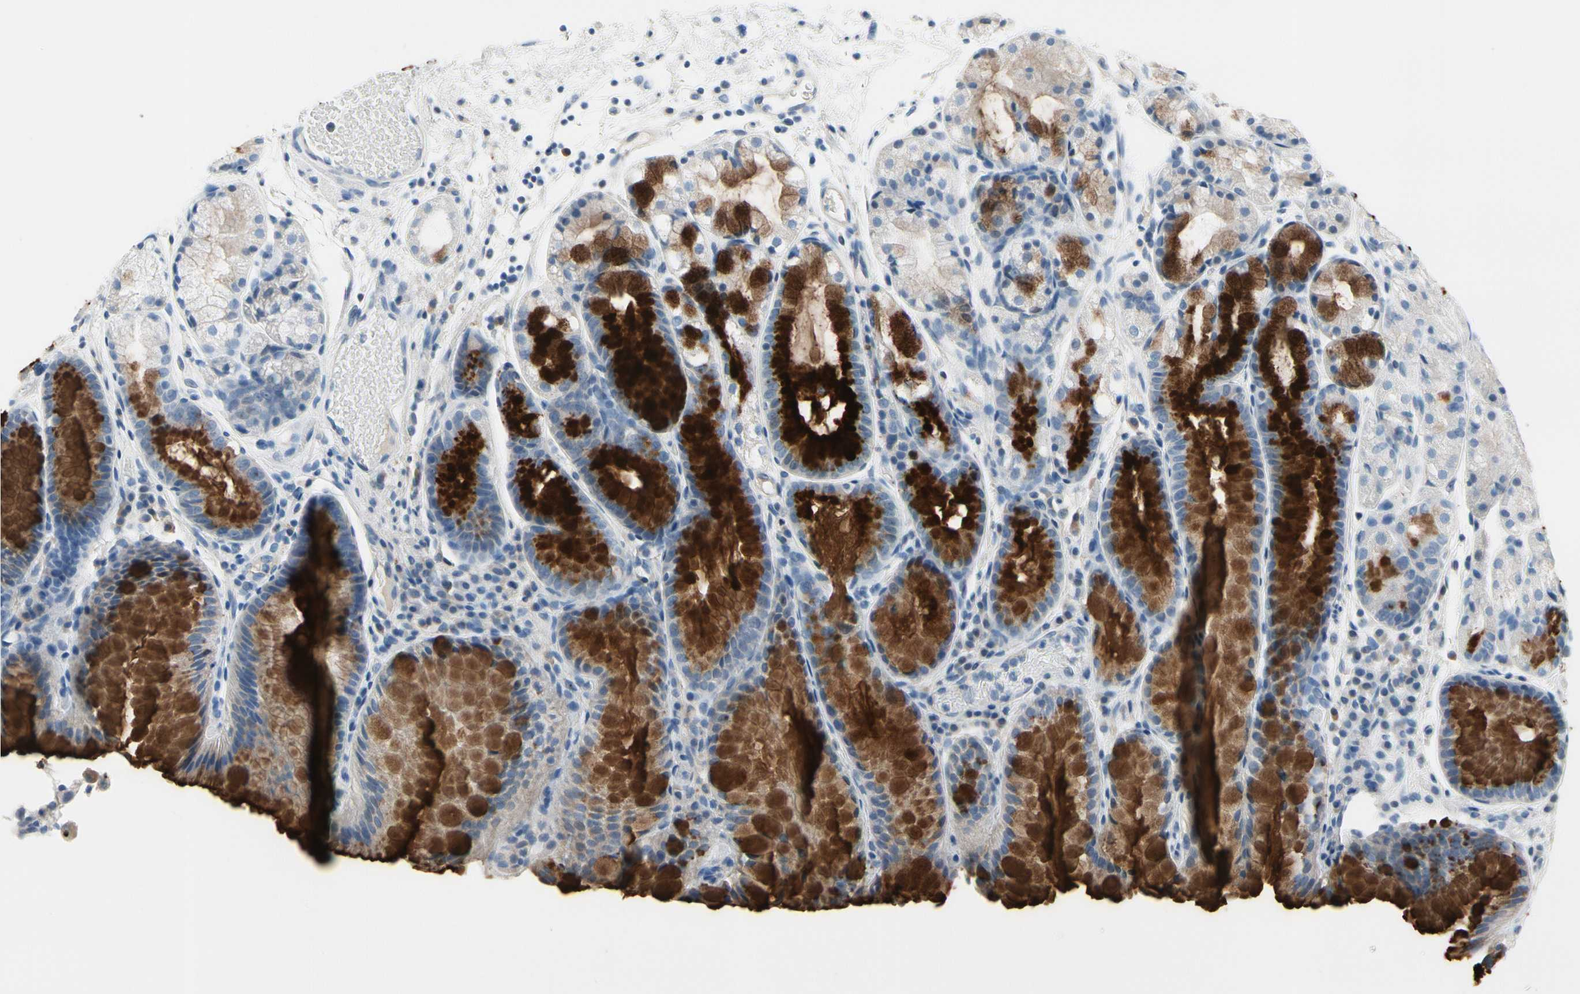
{"staining": {"intensity": "strong", "quantity": "25%-75%", "location": "cytoplasmic/membranous"}, "tissue": "stomach", "cell_type": "Glandular cells", "image_type": "normal", "snomed": [{"axis": "morphology", "description": "Normal tissue, NOS"}, {"axis": "topography", "description": "Stomach, upper"}], "caption": "Approximately 25%-75% of glandular cells in normal stomach show strong cytoplasmic/membranous protein expression as visualized by brown immunohistochemical staining.", "gene": "MUC5B", "patient": {"sex": "male", "age": 72}}